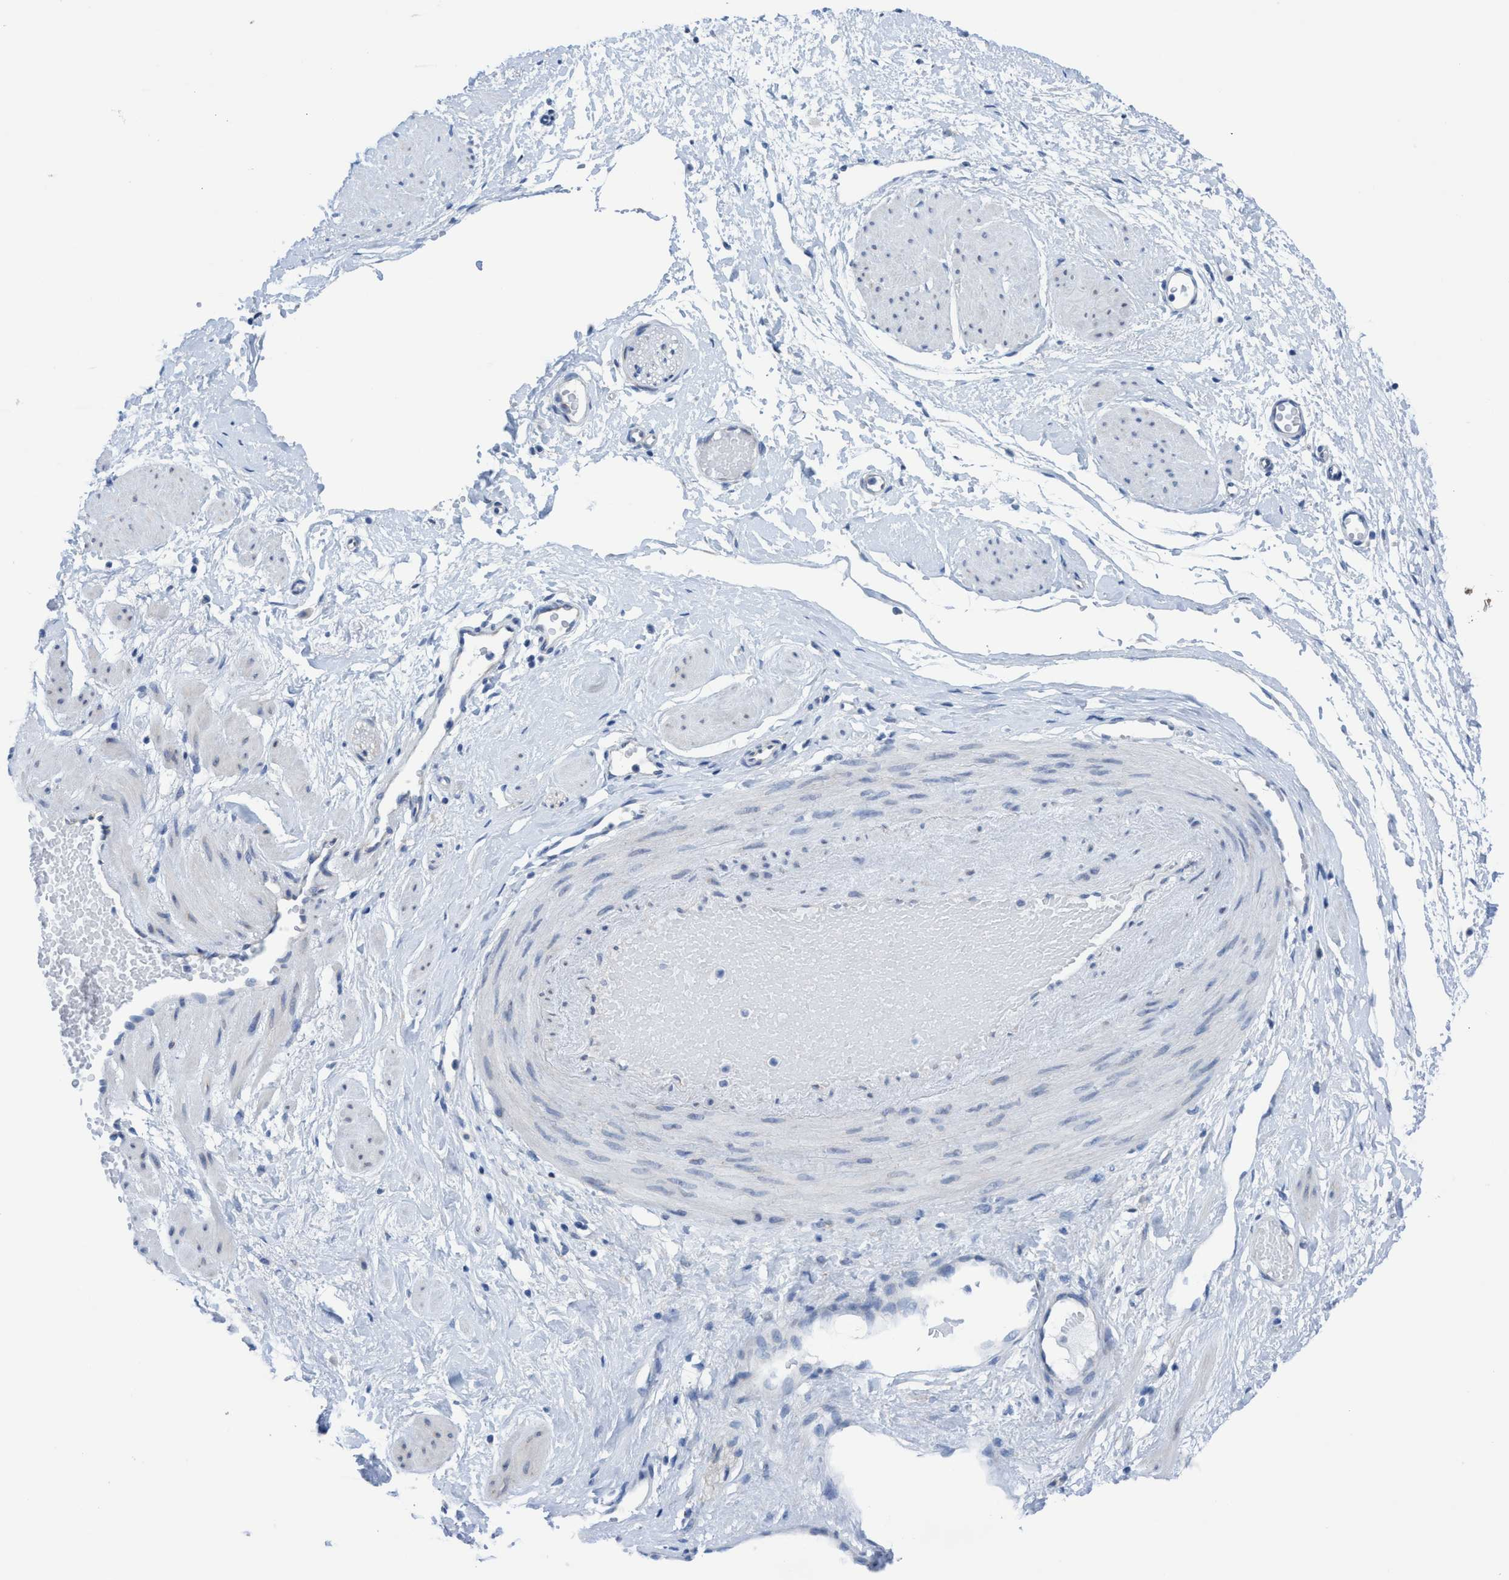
{"staining": {"intensity": "negative", "quantity": "none", "location": "none"}, "tissue": "adipose tissue", "cell_type": "Adipocytes", "image_type": "normal", "snomed": [{"axis": "morphology", "description": "Normal tissue, NOS"}, {"axis": "topography", "description": "Soft tissue"}], "caption": "Immunohistochemistry (IHC) micrograph of benign adipose tissue stained for a protein (brown), which reveals no staining in adipocytes.", "gene": "RSAD1", "patient": {"sex": "male", "age": 72}}